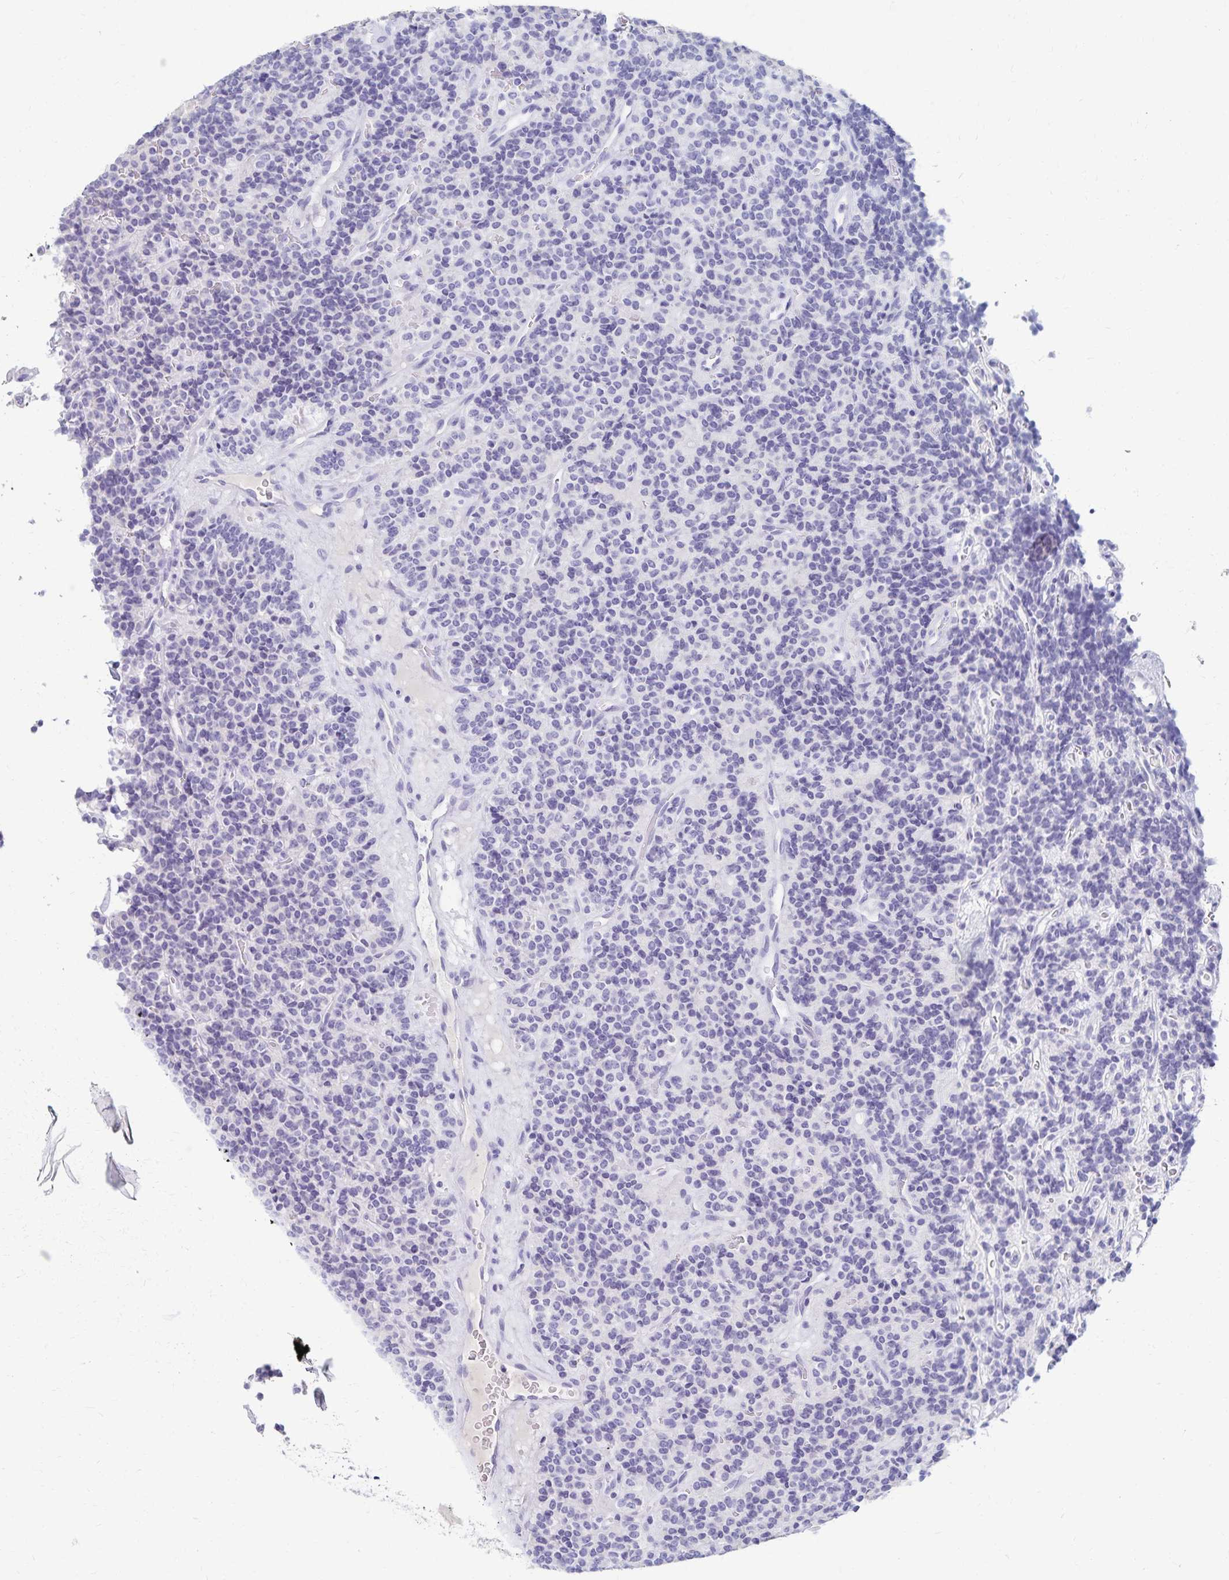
{"staining": {"intensity": "negative", "quantity": "none", "location": "none"}, "tissue": "carcinoid", "cell_type": "Tumor cells", "image_type": "cancer", "snomed": [{"axis": "morphology", "description": "Carcinoid, malignant, NOS"}, {"axis": "topography", "description": "Pancreas"}], "caption": "Immunohistochemistry histopathology image of human carcinoid stained for a protein (brown), which demonstrates no staining in tumor cells.", "gene": "C2orf50", "patient": {"sex": "male", "age": 36}}